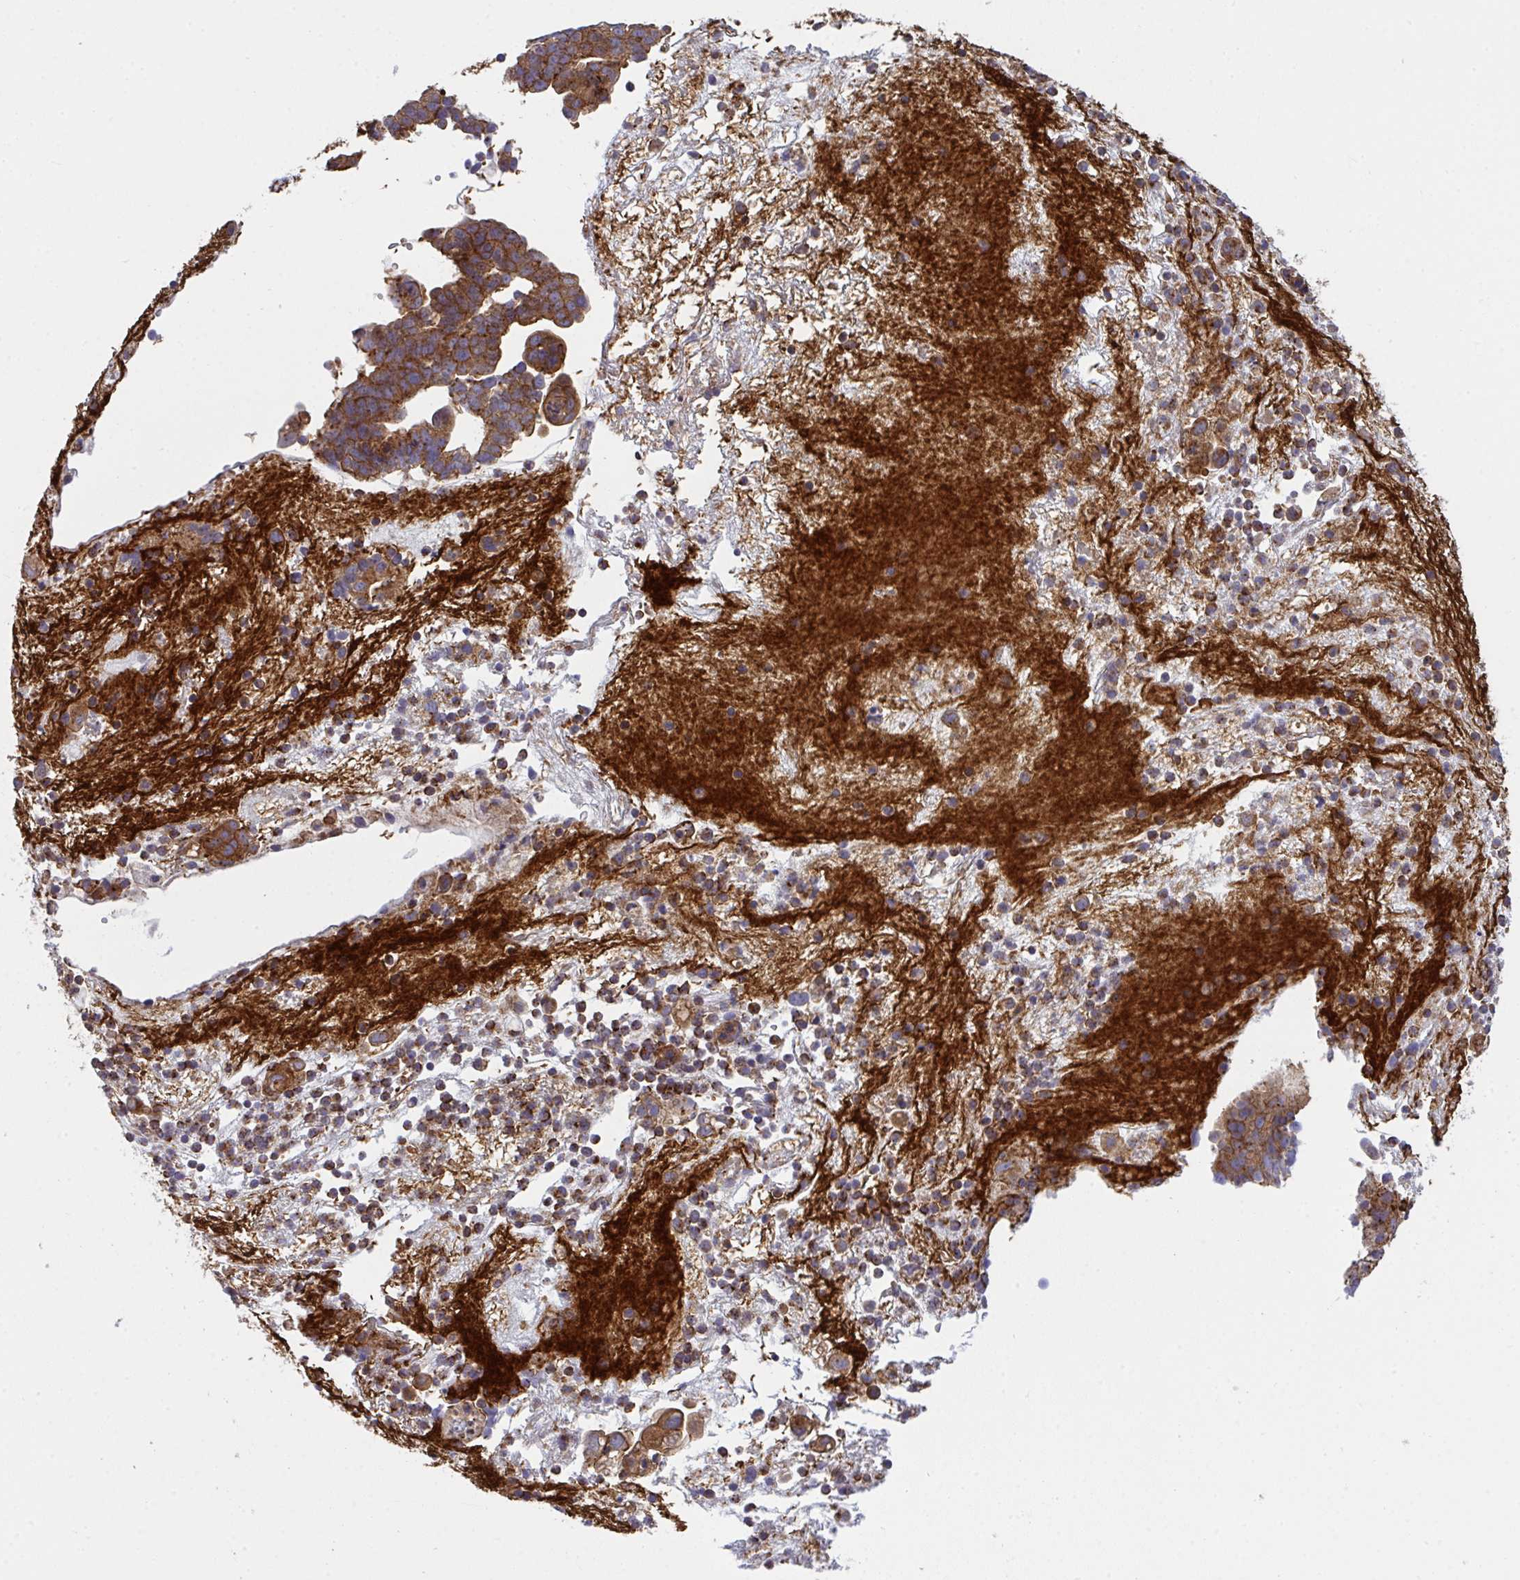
{"staining": {"intensity": "moderate", "quantity": ">75%", "location": "cytoplasmic/membranous"}, "tissue": "endometrial cancer", "cell_type": "Tumor cells", "image_type": "cancer", "snomed": [{"axis": "morphology", "description": "Adenocarcinoma, NOS"}, {"axis": "topography", "description": "Endometrium"}], "caption": "High-power microscopy captured an IHC photomicrograph of endometrial adenocarcinoma, revealing moderate cytoplasmic/membranous staining in about >75% of tumor cells.", "gene": "C4orf36", "patient": {"sex": "female", "age": 76}}